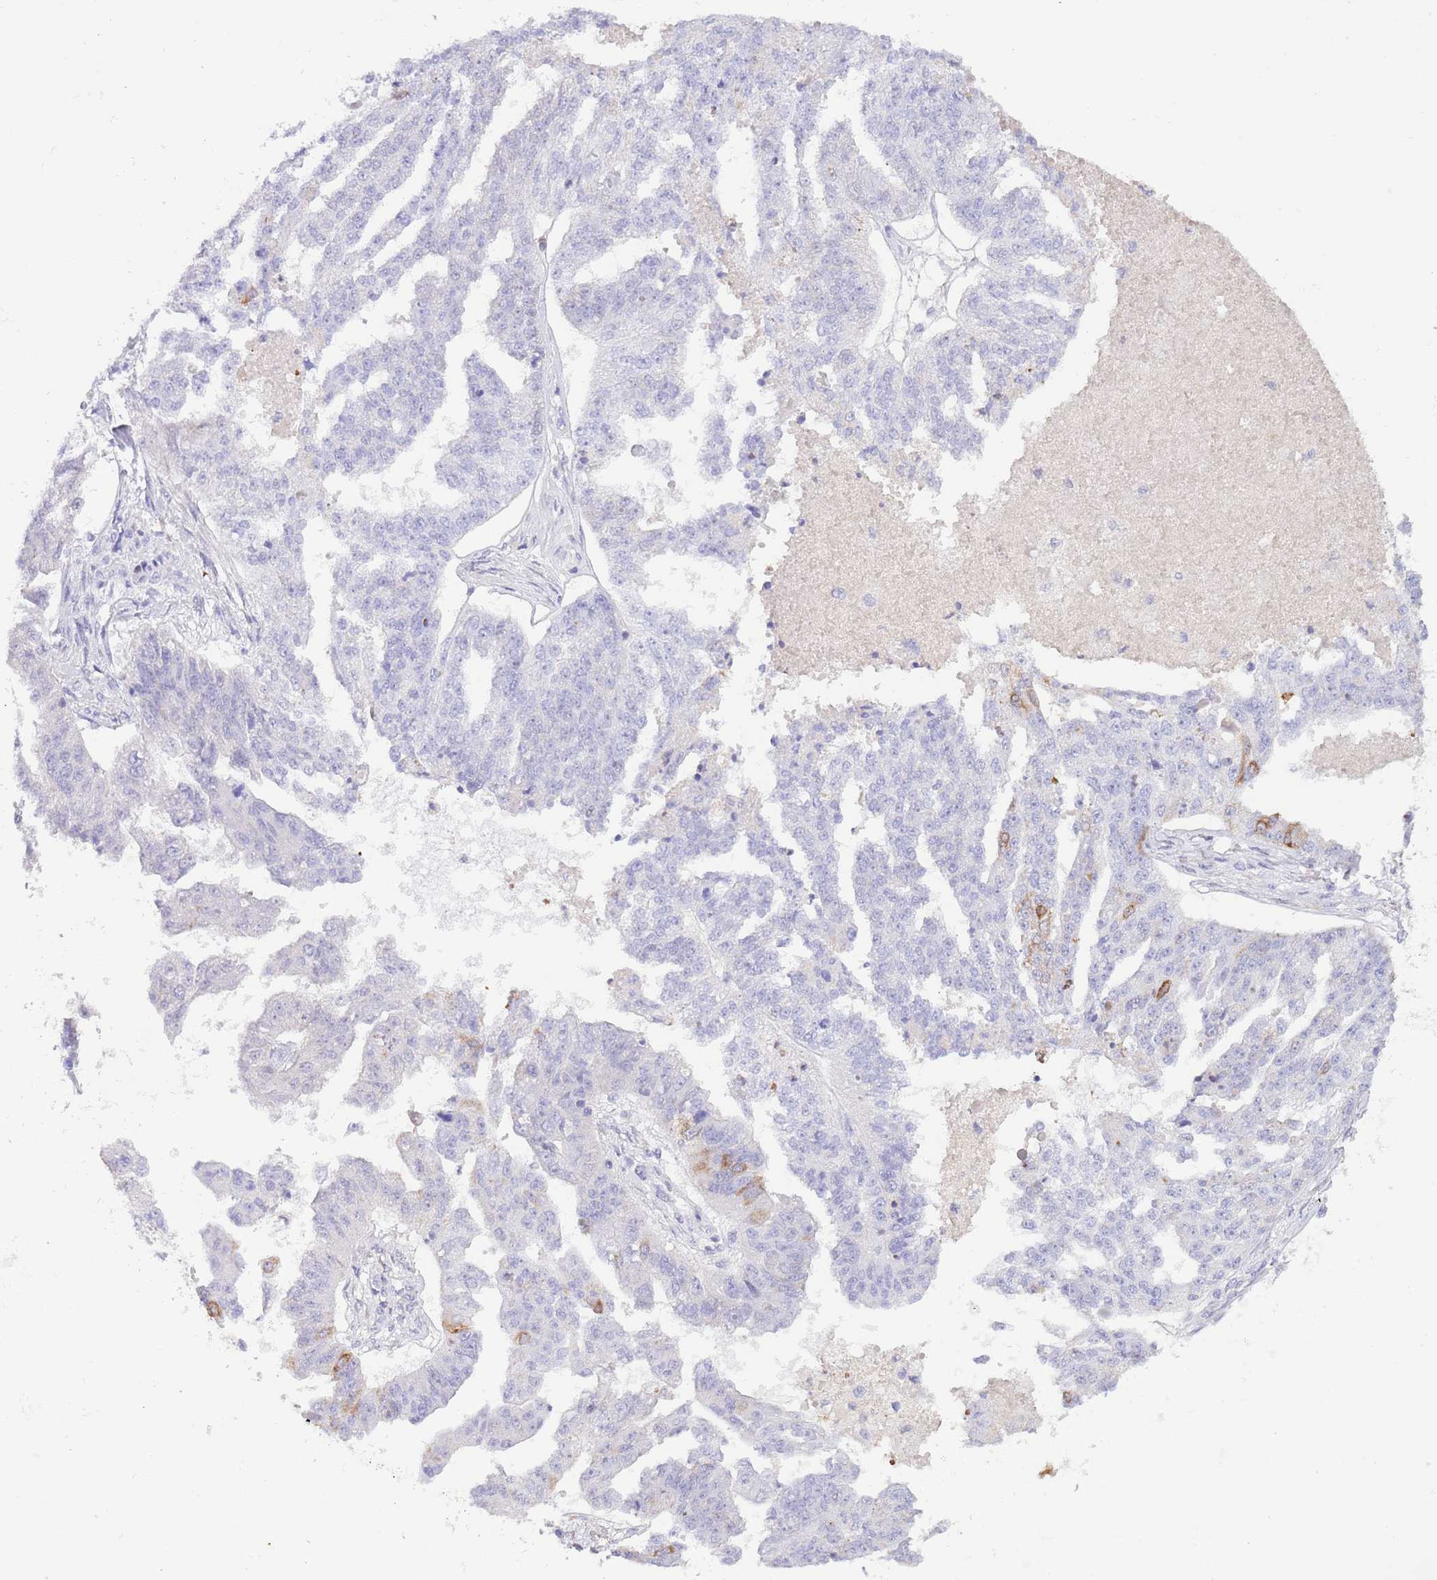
{"staining": {"intensity": "negative", "quantity": "none", "location": "none"}, "tissue": "ovarian cancer", "cell_type": "Tumor cells", "image_type": "cancer", "snomed": [{"axis": "morphology", "description": "Cystadenocarcinoma, serous, NOS"}, {"axis": "topography", "description": "Ovary"}], "caption": "An immunohistochemistry micrograph of serous cystadenocarcinoma (ovarian) is shown. There is no staining in tumor cells of serous cystadenocarcinoma (ovarian). The staining was performed using DAB to visualize the protein expression in brown, while the nuclei were stained in blue with hematoxylin (Magnification: 20x).", "gene": "EBPL", "patient": {"sex": "female", "age": 58}}